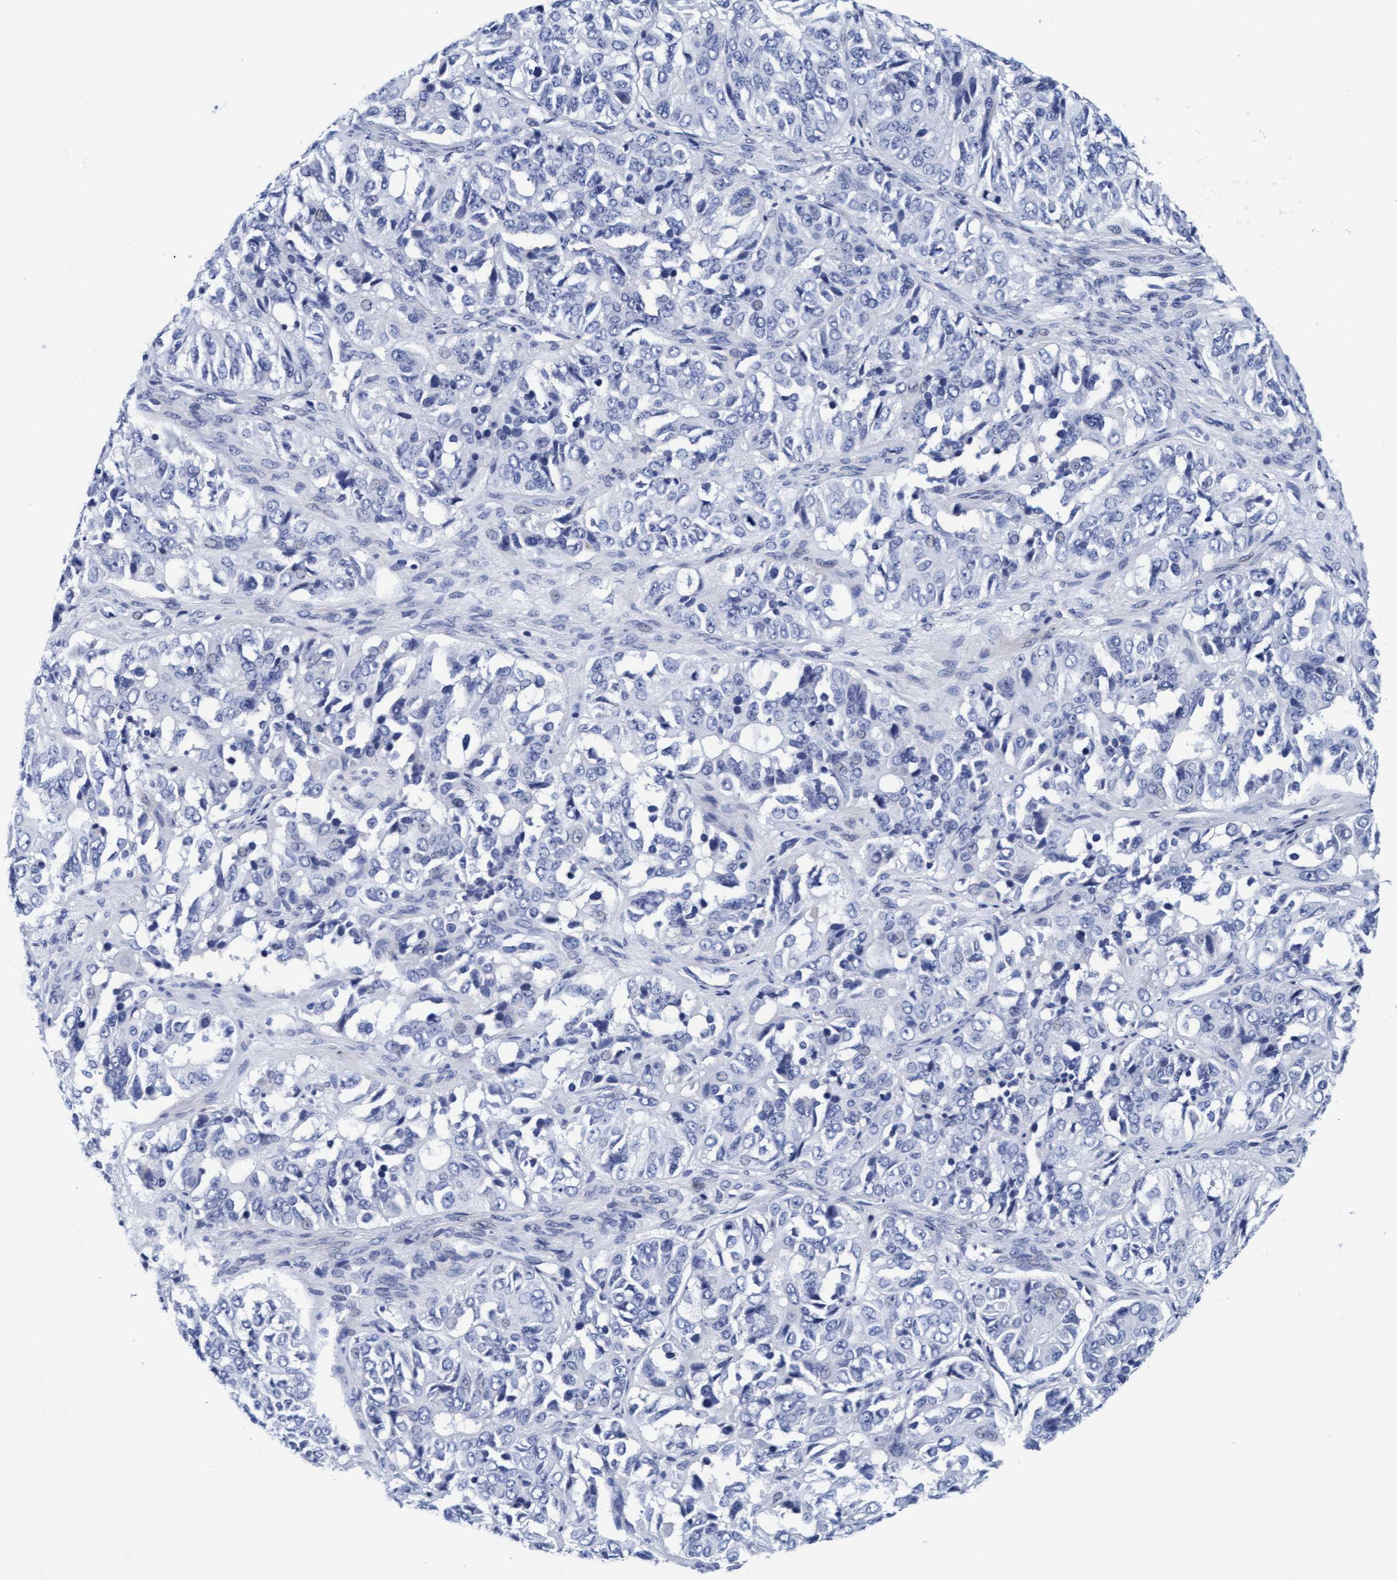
{"staining": {"intensity": "negative", "quantity": "none", "location": "none"}, "tissue": "ovarian cancer", "cell_type": "Tumor cells", "image_type": "cancer", "snomed": [{"axis": "morphology", "description": "Carcinoma, endometroid"}, {"axis": "topography", "description": "Ovary"}], "caption": "Tumor cells show no significant expression in ovarian endometroid carcinoma.", "gene": "ARSG", "patient": {"sex": "female", "age": 51}}